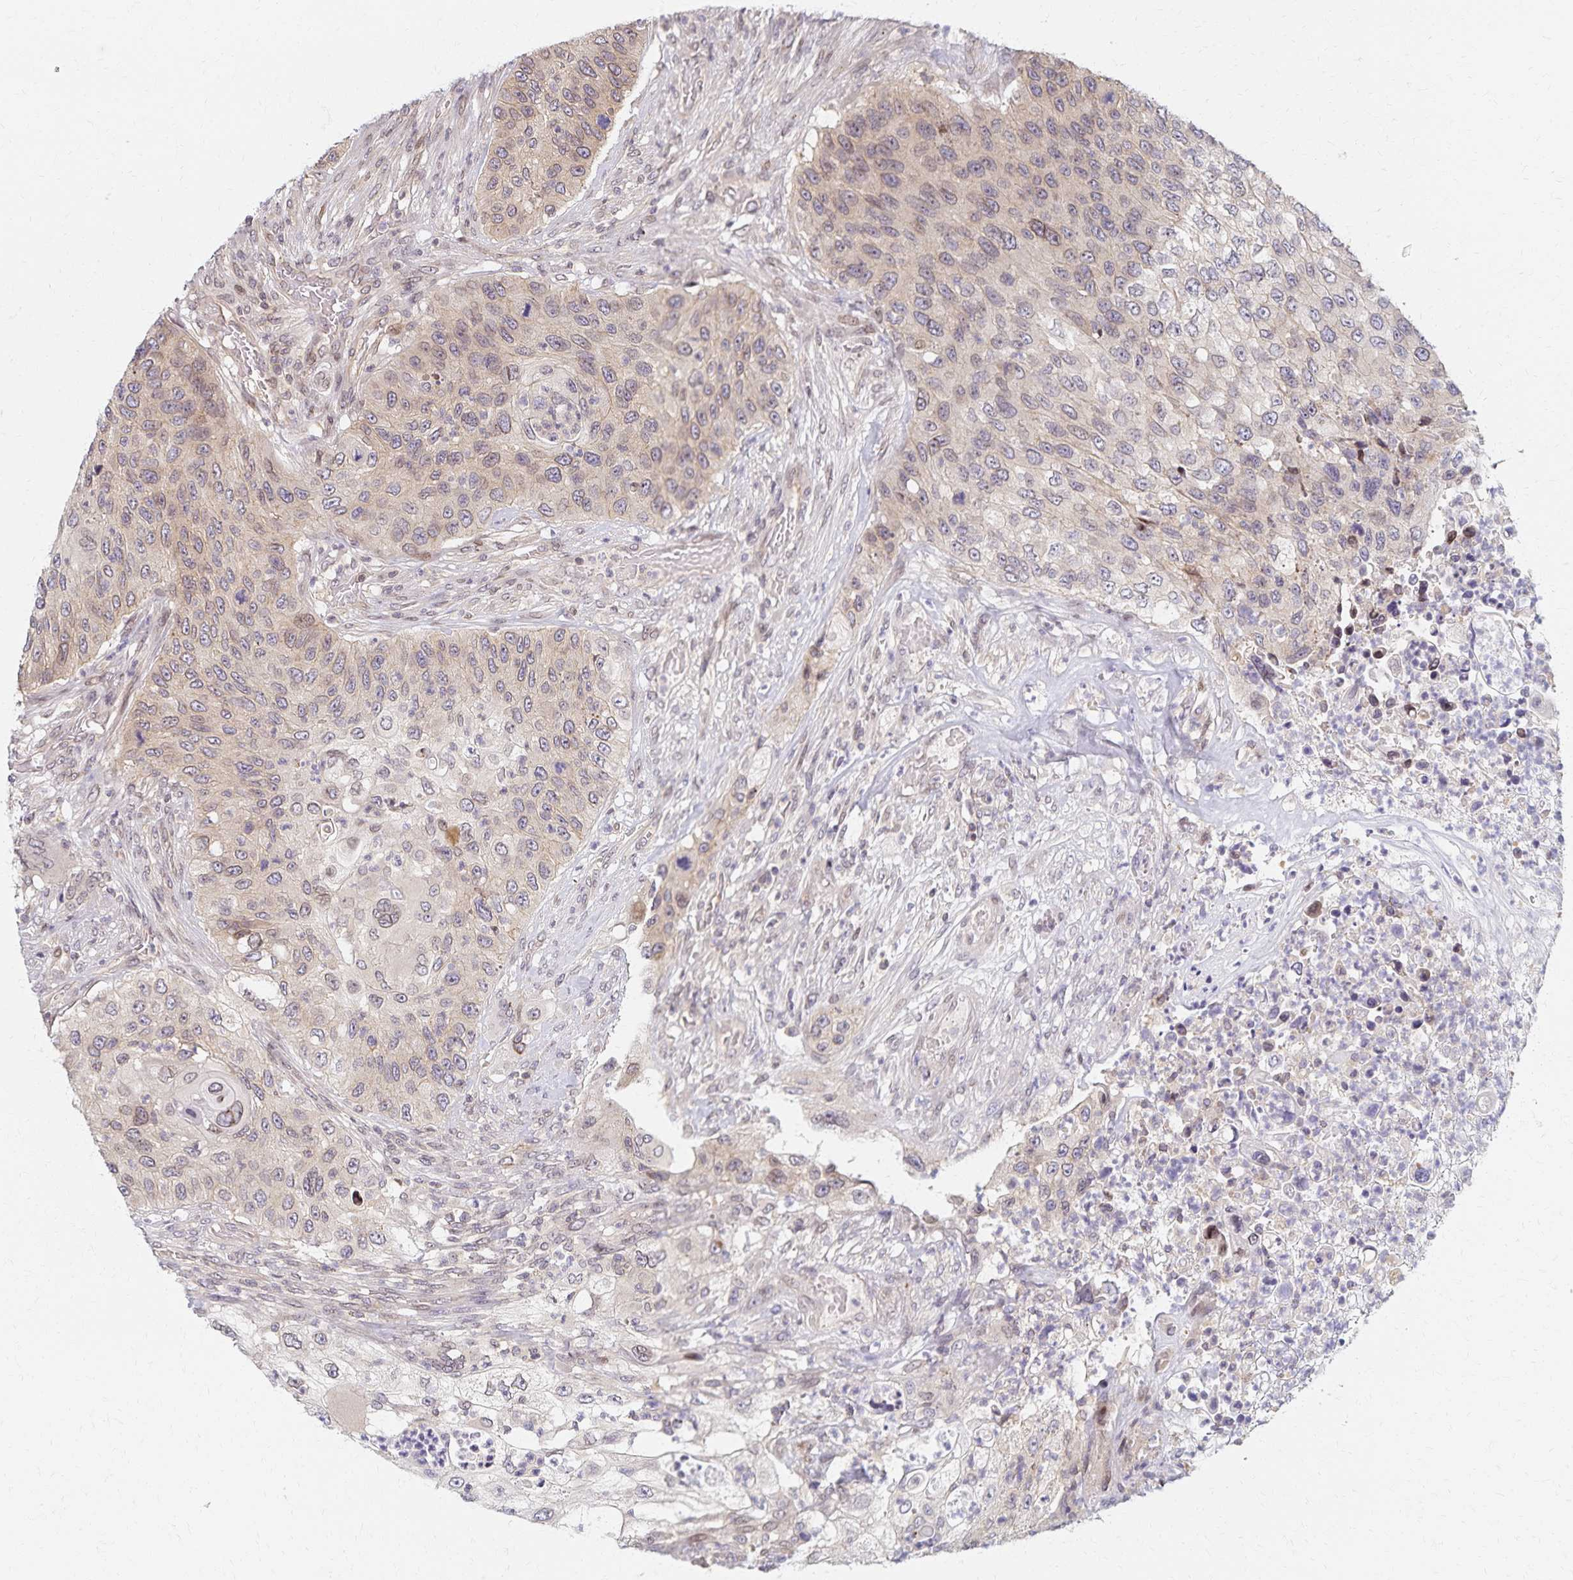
{"staining": {"intensity": "weak", "quantity": "<25%", "location": "cytoplasmic/membranous"}, "tissue": "urothelial cancer", "cell_type": "Tumor cells", "image_type": "cancer", "snomed": [{"axis": "morphology", "description": "Urothelial carcinoma, High grade"}, {"axis": "topography", "description": "Urinary bladder"}], "caption": "Immunohistochemistry (IHC) of human urothelial cancer shows no staining in tumor cells. (Brightfield microscopy of DAB (3,3'-diaminobenzidine) immunohistochemistry (IHC) at high magnification).", "gene": "RAB9B", "patient": {"sex": "female", "age": 60}}